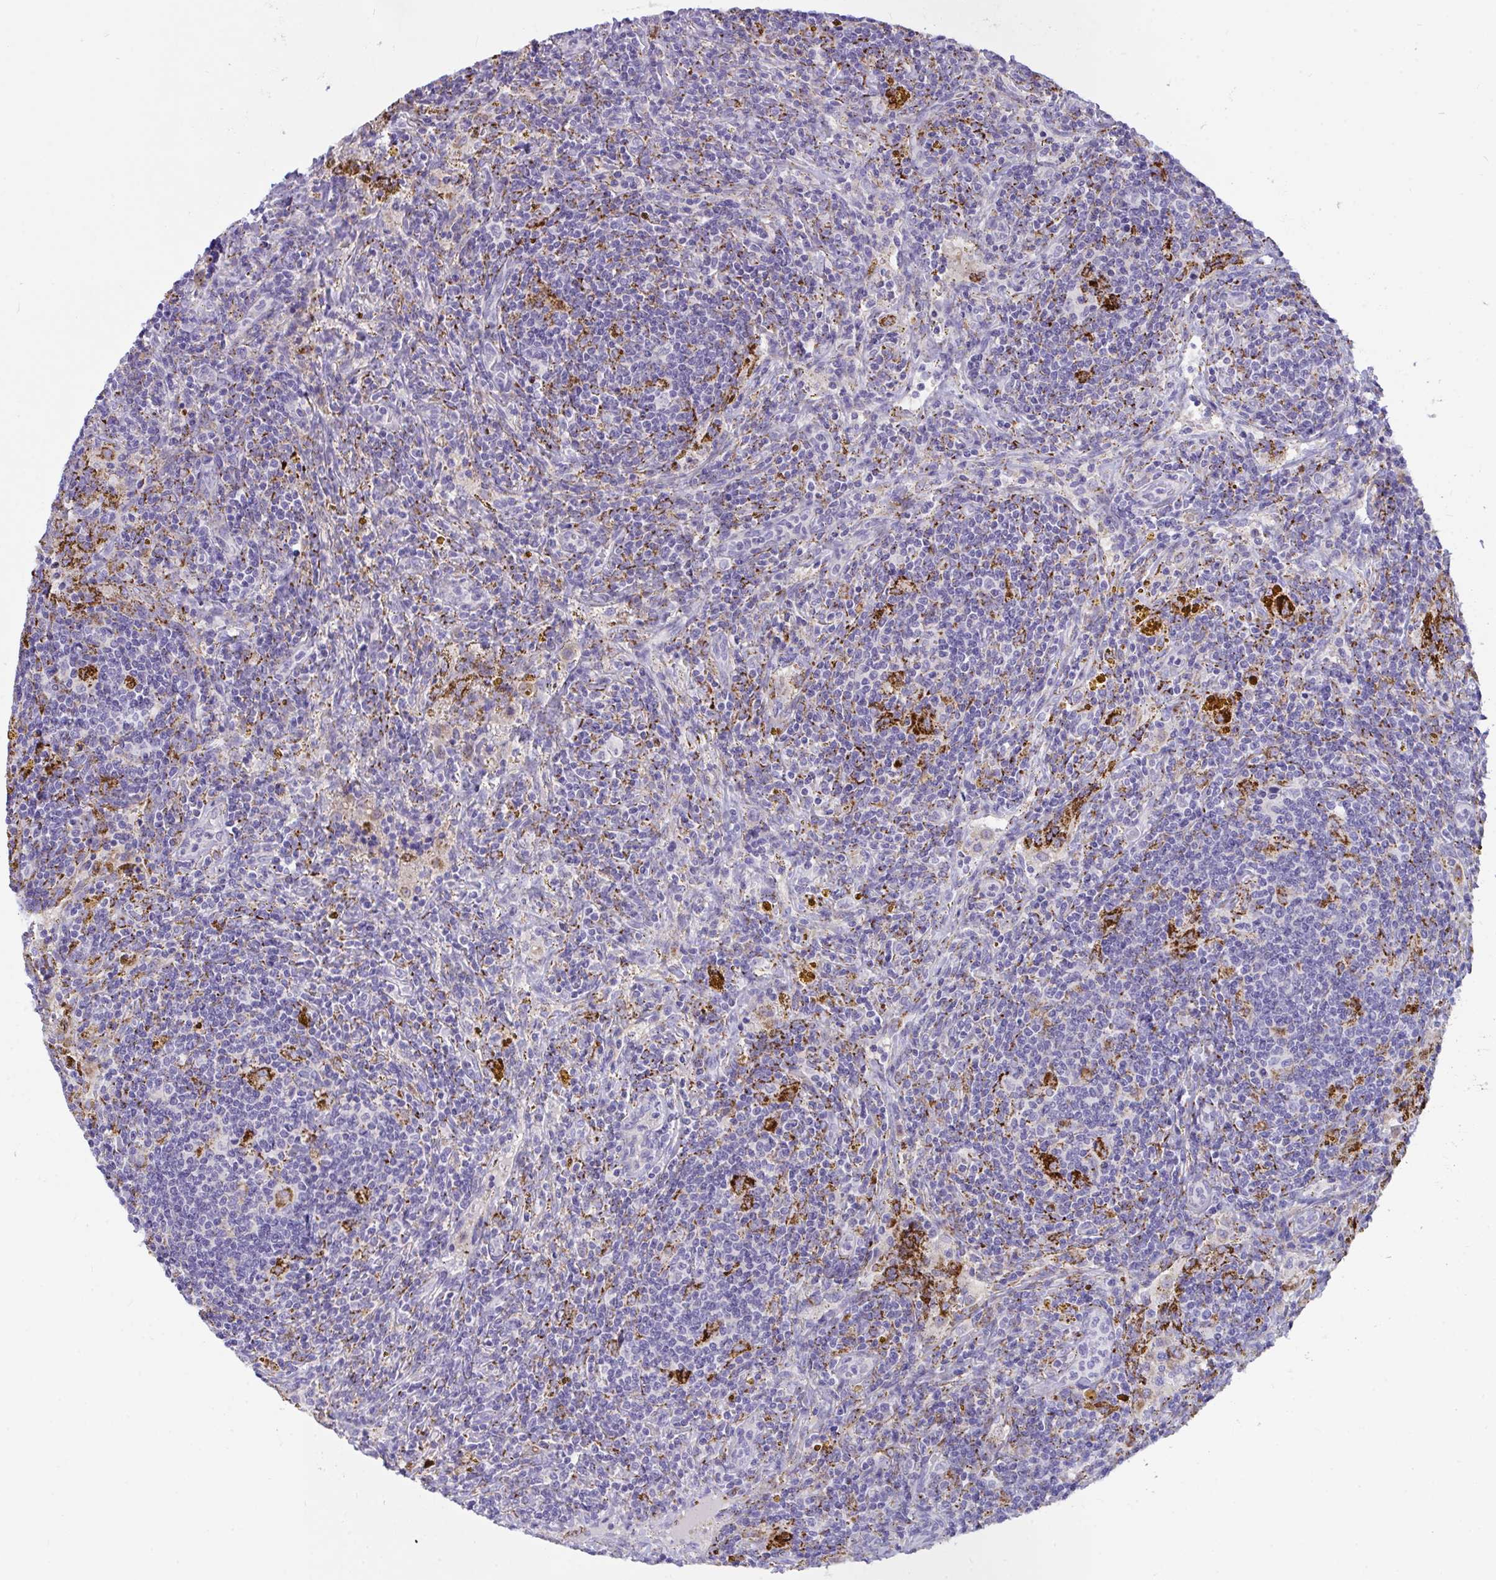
{"staining": {"intensity": "negative", "quantity": "none", "location": "none"}, "tissue": "lymphoma", "cell_type": "Tumor cells", "image_type": "cancer", "snomed": [{"axis": "morphology", "description": "Malignant lymphoma, non-Hodgkin's type, Low grade"}, {"axis": "topography", "description": "Spleen"}], "caption": "Micrograph shows no significant protein staining in tumor cells of lymphoma.", "gene": "SEMA6B", "patient": {"sex": "female", "age": 70}}